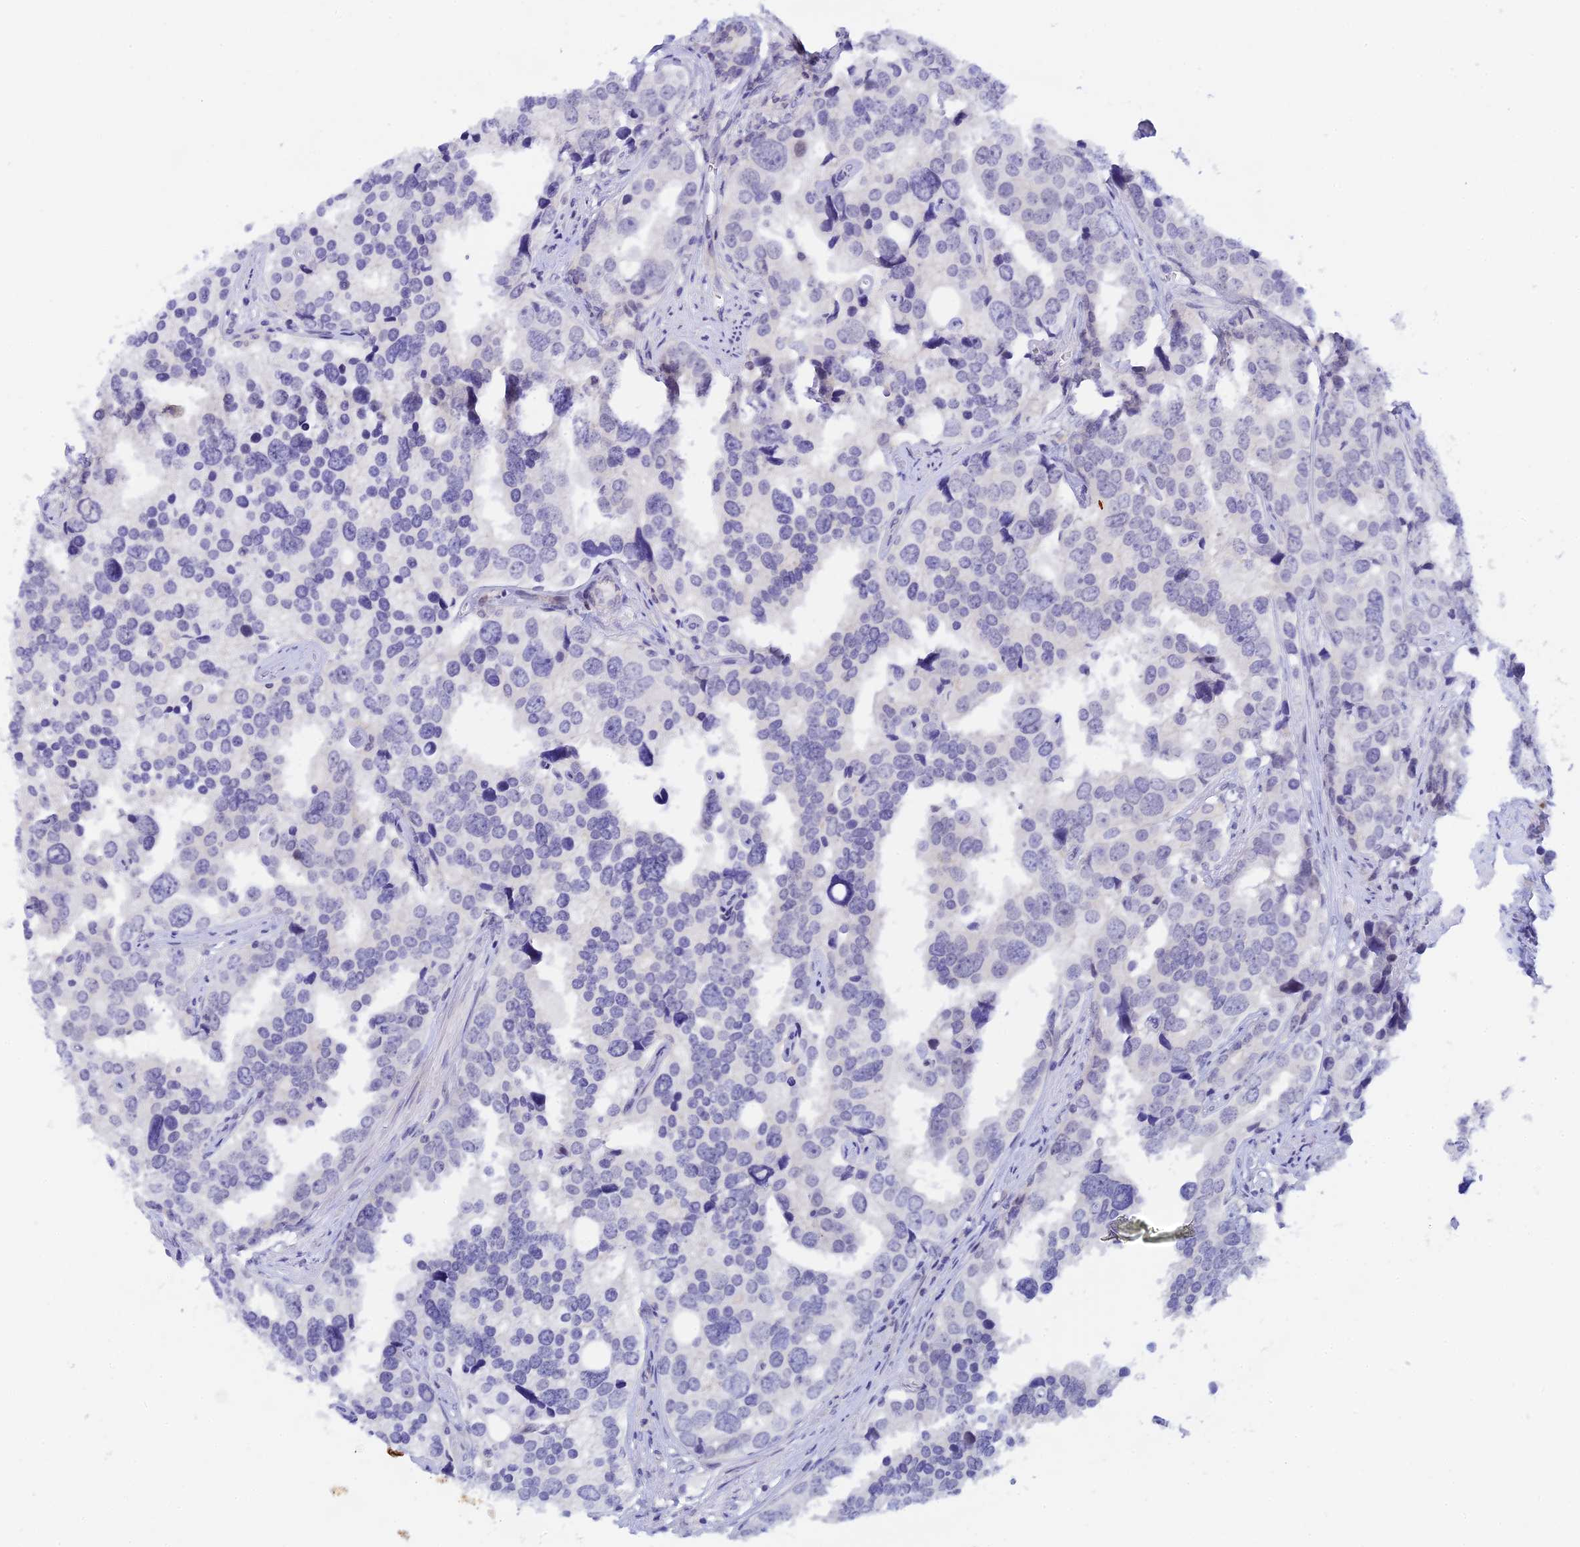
{"staining": {"intensity": "negative", "quantity": "none", "location": "none"}, "tissue": "prostate cancer", "cell_type": "Tumor cells", "image_type": "cancer", "snomed": [{"axis": "morphology", "description": "Adenocarcinoma, High grade"}, {"axis": "topography", "description": "Prostate"}], "caption": "Tumor cells are negative for protein expression in human prostate cancer. (DAB (3,3'-diaminobenzidine) immunohistochemistry (IHC), high magnification).", "gene": "RASGEF1B", "patient": {"sex": "male", "age": 71}}